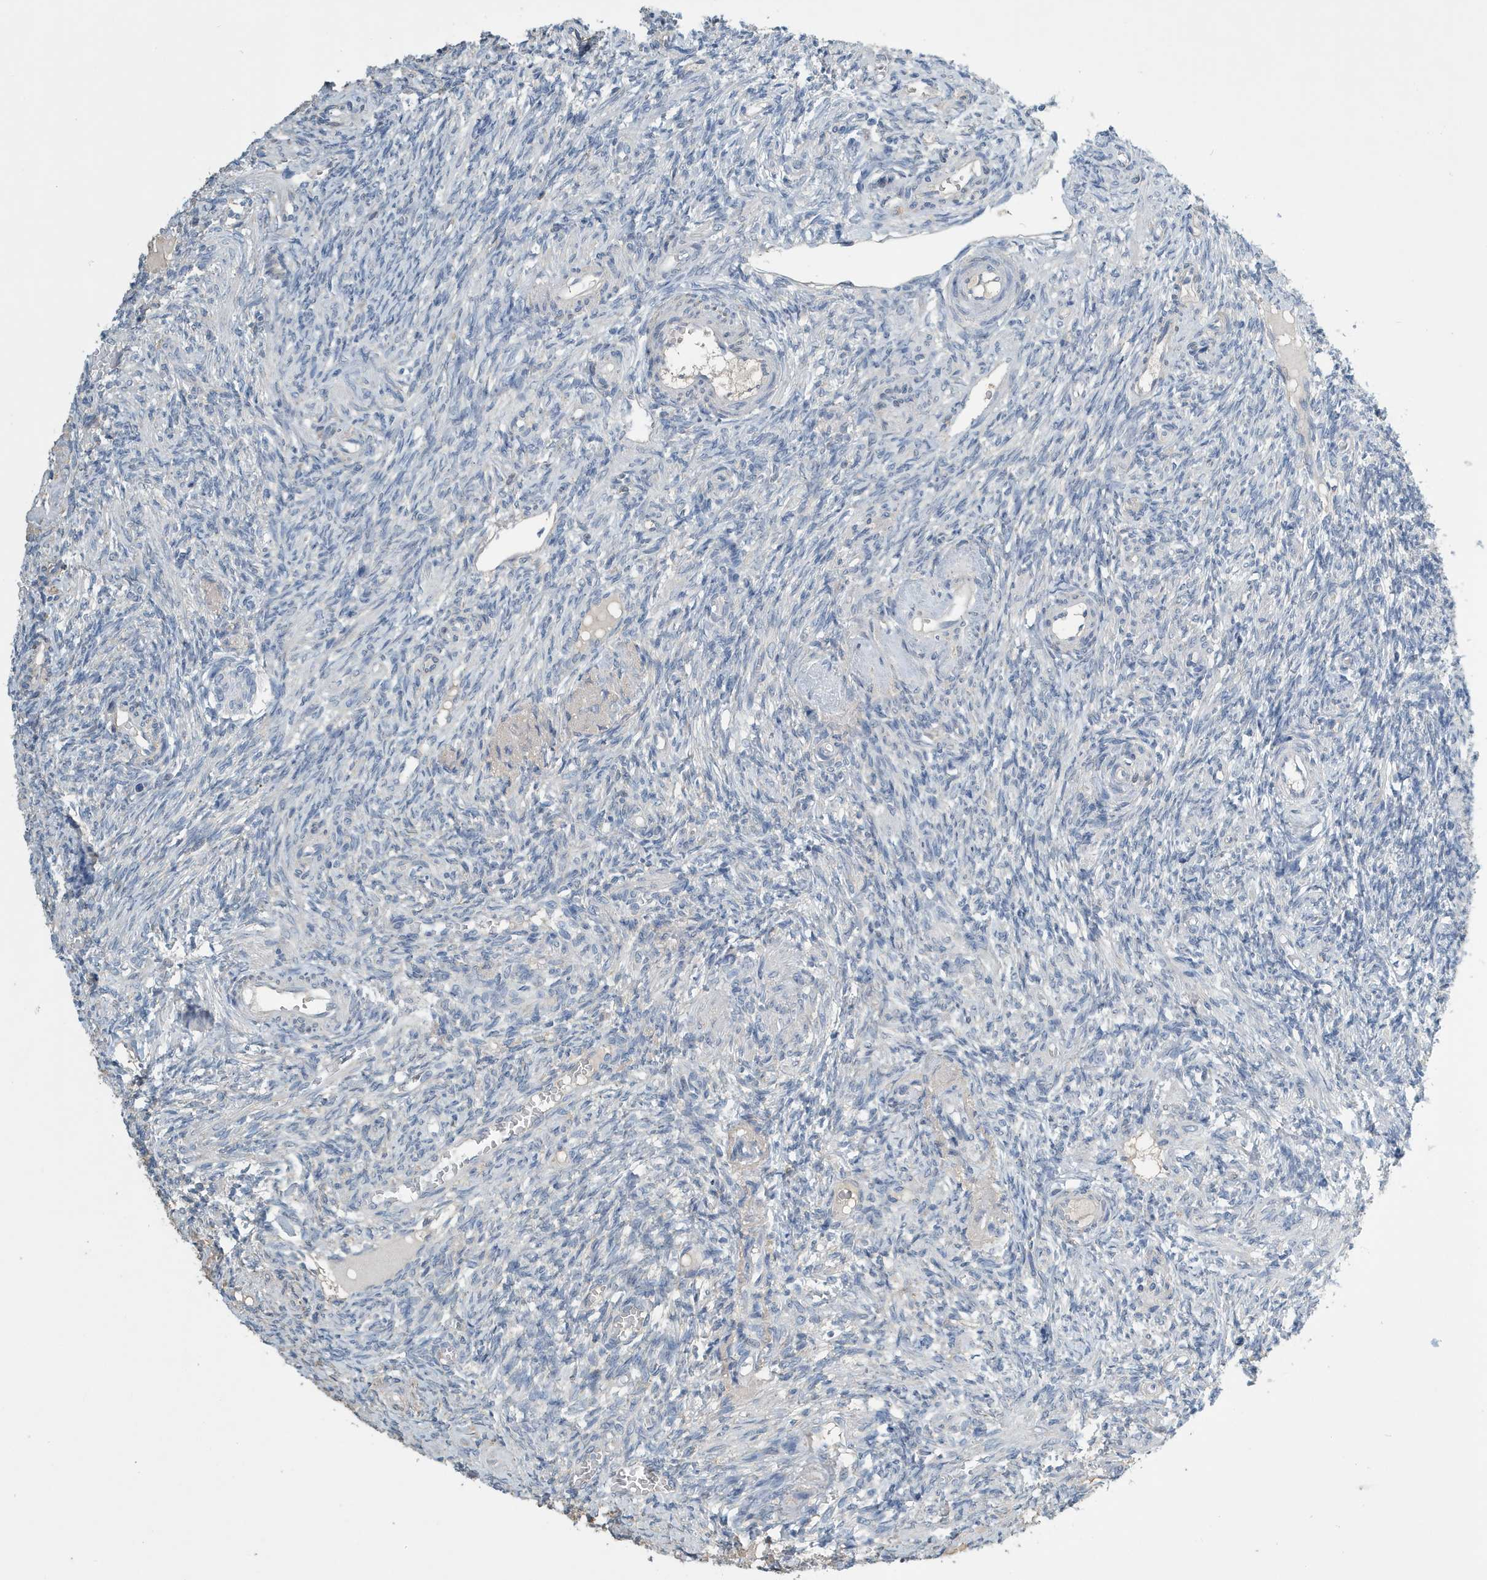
{"staining": {"intensity": "weak", "quantity": "25%-75%", "location": "cytoplasmic/membranous"}, "tissue": "ovary", "cell_type": "Follicle cells", "image_type": "normal", "snomed": [{"axis": "morphology", "description": "Normal tissue, NOS"}, {"axis": "topography", "description": "Ovary"}], "caption": "Protein staining displays weak cytoplasmic/membranous staining in approximately 25%-75% of follicle cells in benign ovary. Ihc stains the protein of interest in brown and the nuclei are stained blue.", "gene": "UGT2B4", "patient": {"sex": "female", "age": 27}}